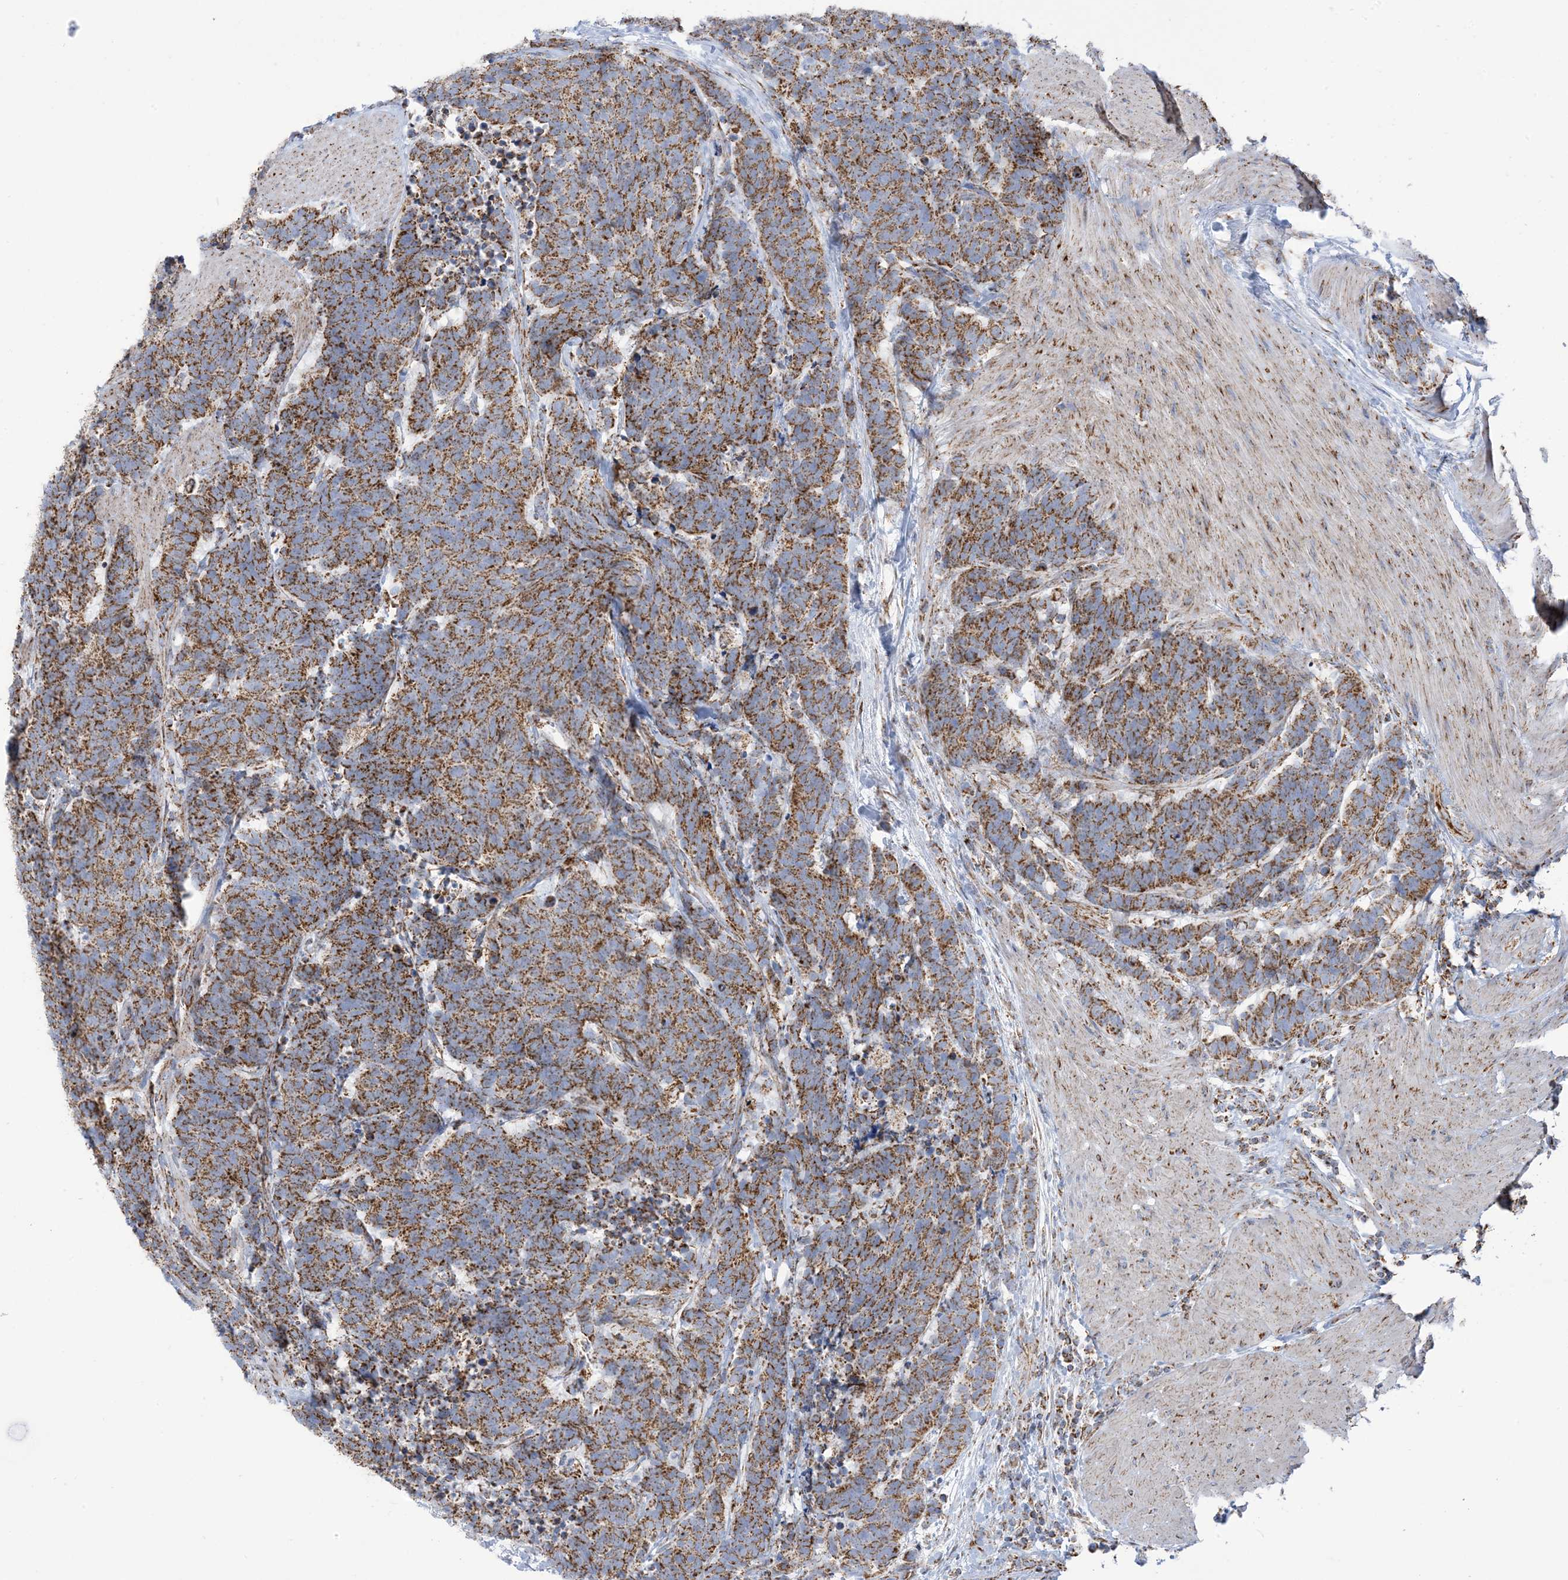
{"staining": {"intensity": "moderate", "quantity": ">75%", "location": "cytoplasmic/membranous"}, "tissue": "carcinoid", "cell_type": "Tumor cells", "image_type": "cancer", "snomed": [{"axis": "morphology", "description": "Carcinoma, NOS"}, {"axis": "morphology", "description": "Carcinoid, malignant, NOS"}, {"axis": "topography", "description": "Urinary bladder"}], "caption": "Carcinoid was stained to show a protein in brown. There is medium levels of moderate cytoplasmic/membranous staining in about >75% of tumor cells.", "gene": "SAMM50", "patient": {"sex": "male", "age": 57}}